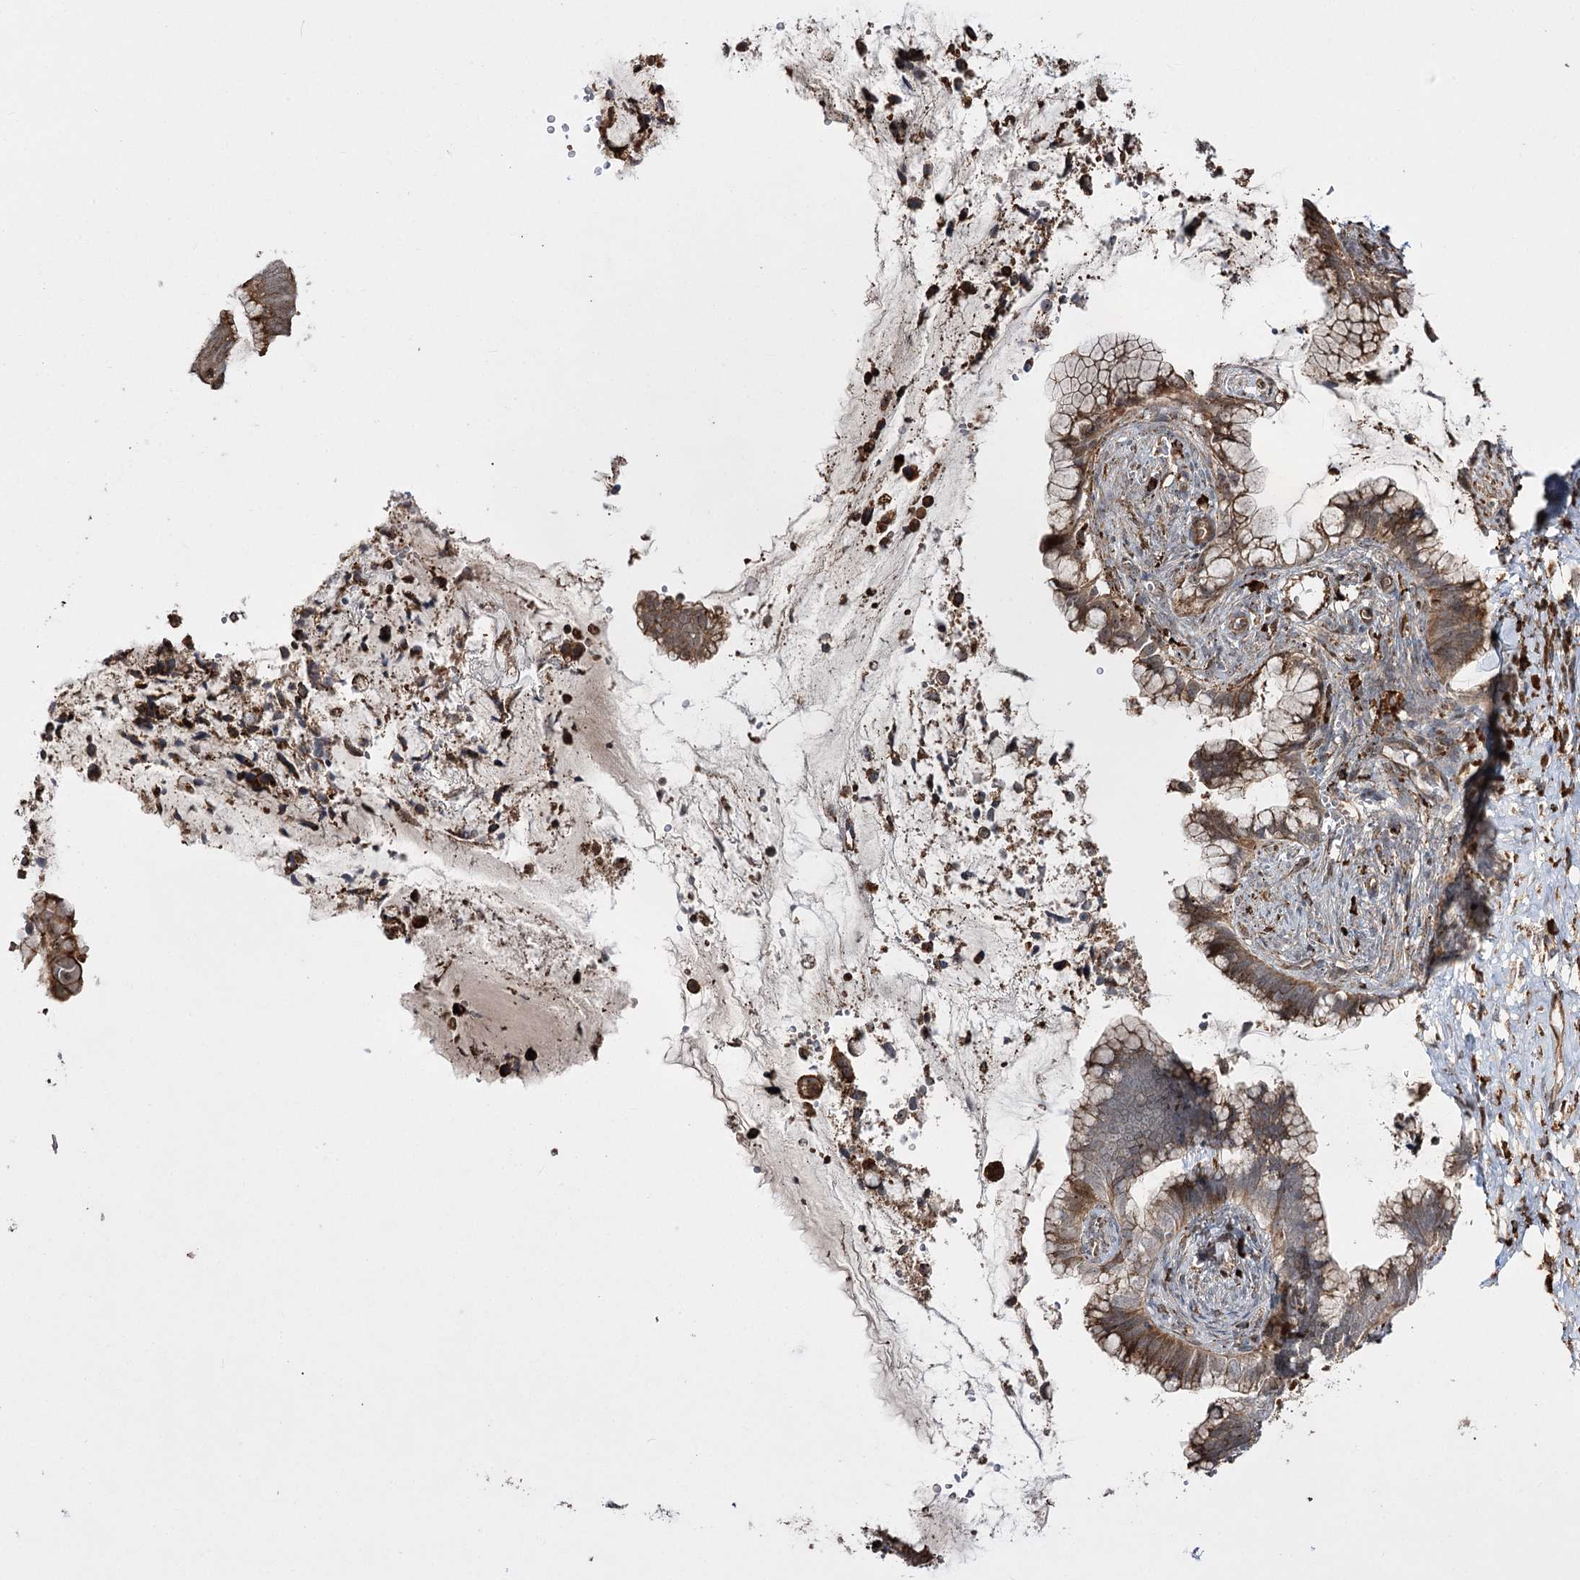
{"staining": {"intensity": "moderate", "quantity": ">75%", "location": "cytoplasmic/membranous"}, "tissue": "cervical cancer", "cell_type": "Tumor cells", "image_type": "cancer", "snomed": [{"axis": "morphology", "description": "Adenocarcinoma, NOS"}, {"axis": "topography", "description": "Cervix"}], "caption": "Protein analysis of cervical cancer (adenocarcinoma) tissue shows moderate cytoplasmic/membranous positivity in approximately >75% of tumor cells.", "gene": "FANCL", "patient": {"sex": "female", "age": 44}}